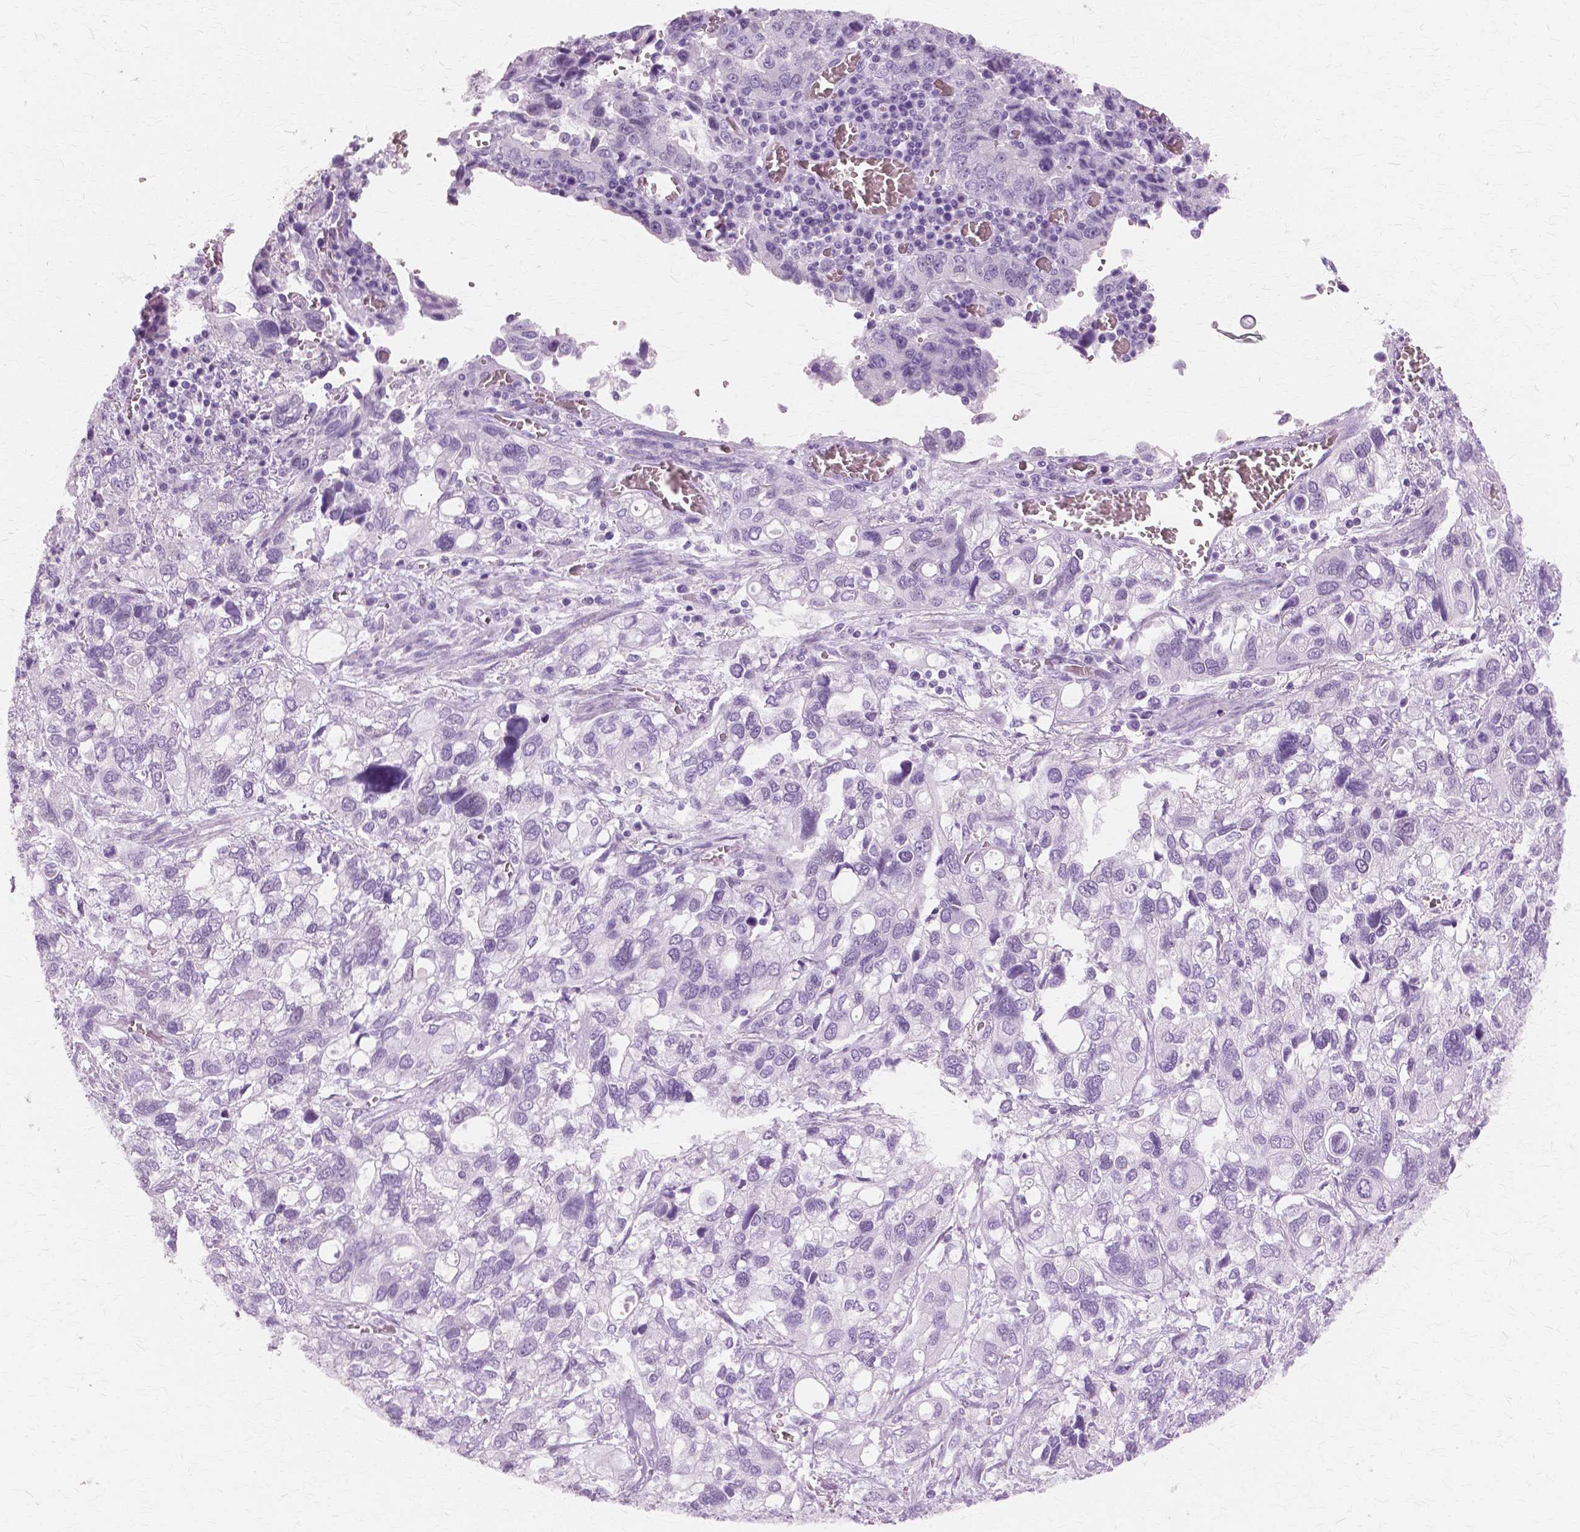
{"staining": {"intensity": "negative", "quantity": "none", "location": "none"}, "tissue": "stomach cancer", "cell_type": "Tumor cells", "image_type": "cancer", "snomed": [{"axis": "morphology", "description": "Adenocarcinoma, NOS"}, {"axis": "topography", "description": "Stomach, upper"}], "caption": "Stomach cancer (adenocarcinoma) stained for a protein using immunohistochemistry (IHC) displays no expression tumor cells.", "gene": "SFTPD", "patient": {"sex": "female", "age": 81}}